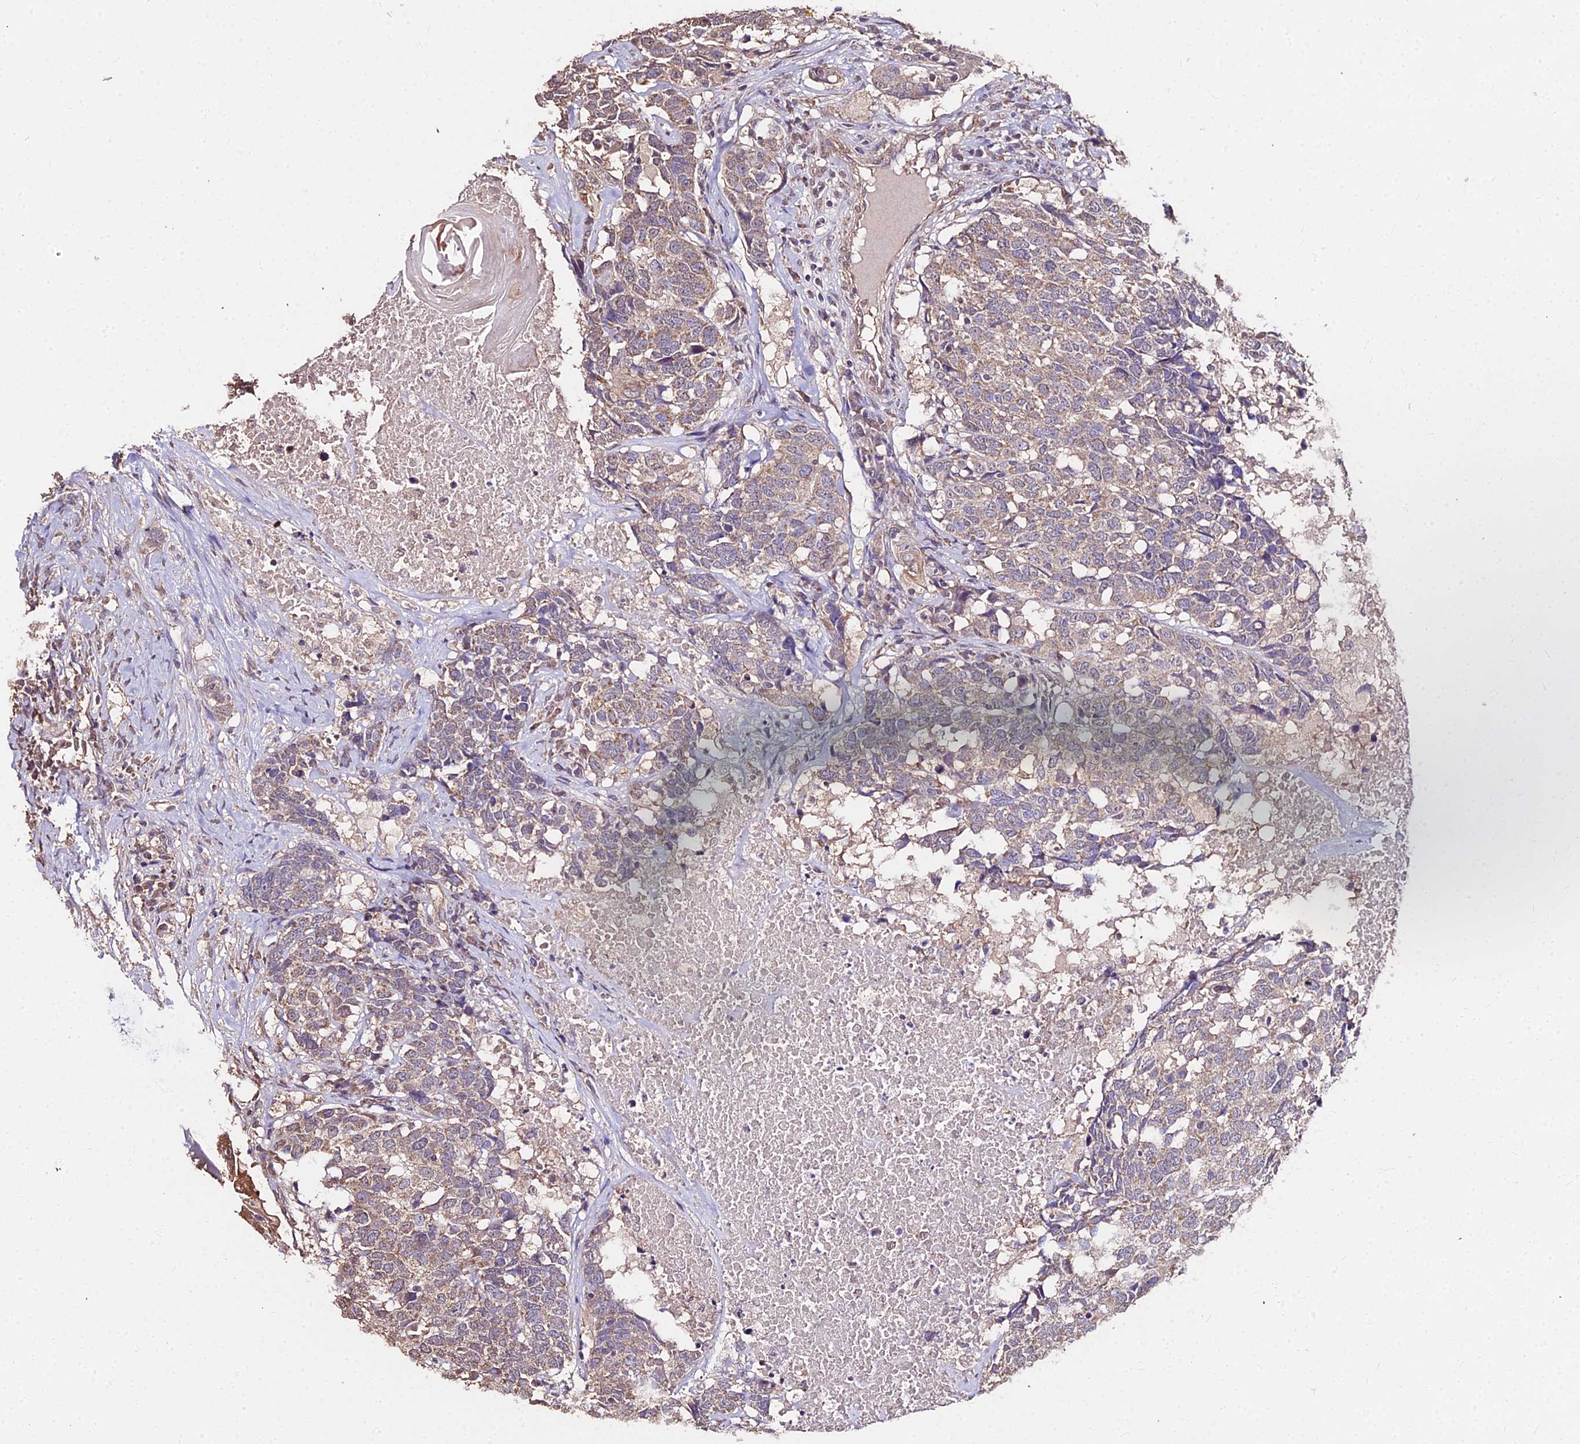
{"staining": {"intensity": "weak", "quantity": ">75%", "location": "cytoplasmic/membranous"}, "tissue": "head and neck cancer", "cell_type": "Tumor cells", "image_type": "cancer", "snomed": [{"axis": "morphology", "description": "Squamous cell carcinoma, NOS"}, {"axis": "topography", "description": "Head-Neck"}], "caption": "About >75% of tumor cells in head and neck squamous cell carcinoma exhibit weak cytoplasmic/membranous protein expression as visualized by brown immunohistochemical staining.", "gene": "METTL13", "patient": {"sex": "male", "age": 66}}